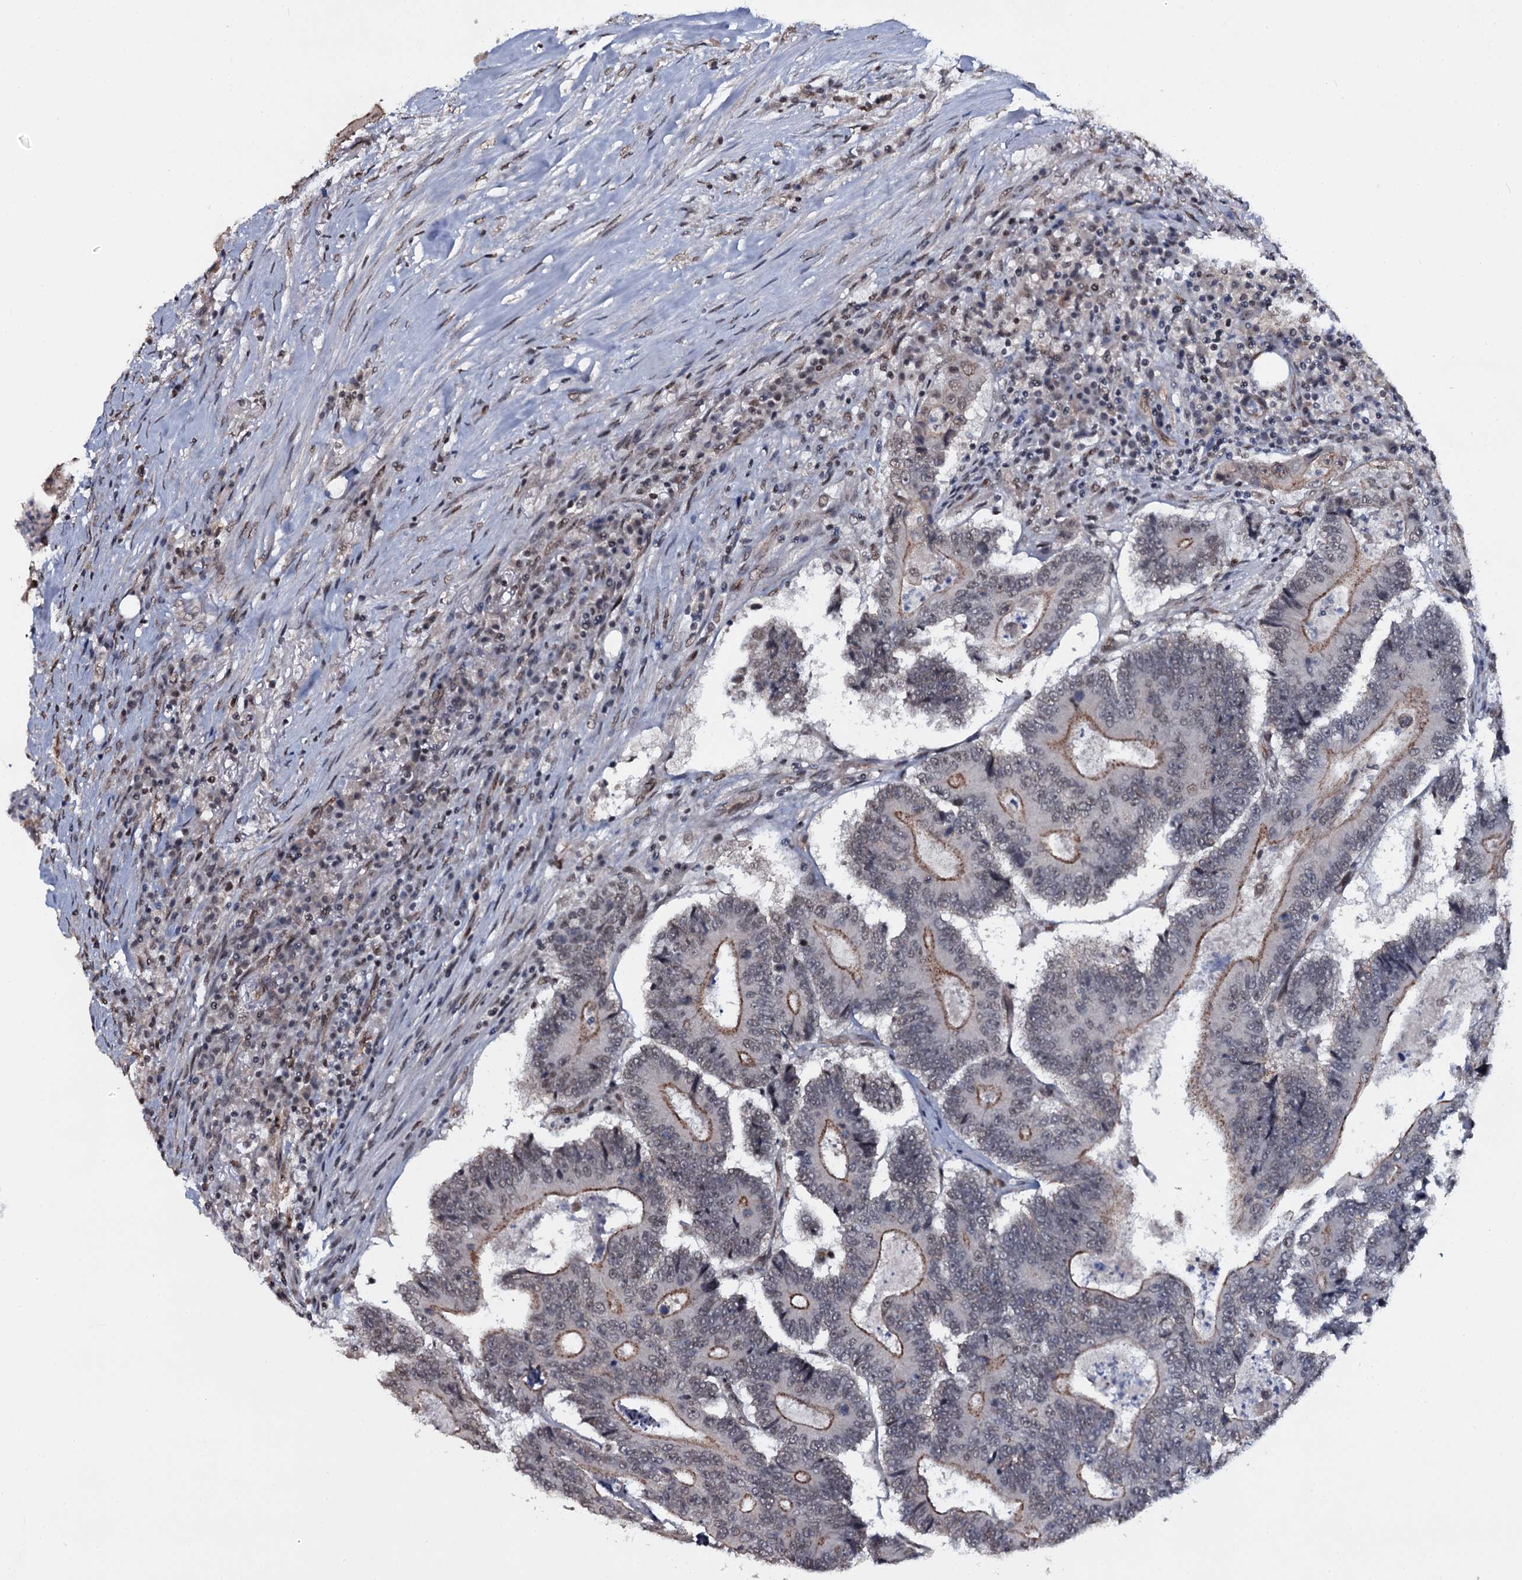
{"staining": {"intensity": "moderate", "quantity": "25%-75%", "location": "cytoplasmic/membranous"}, "tissue": "colorectal cancer", "cell_type": "Tumor cells", "image_type": "cancer", "snomed": [{"axis": "morphology", "description": "Adenocarcinoma, NOS"}, {"axis": "topography", "description": "Colon"}], "caption": "Protein expression analysis of colorectal cancer exhibits moderate cytoplasmic/membranous positivity in about 25%-75% of tumor cells.", "gene": "SH2D4B", "patient": {"sex": "male", "age": 83}}